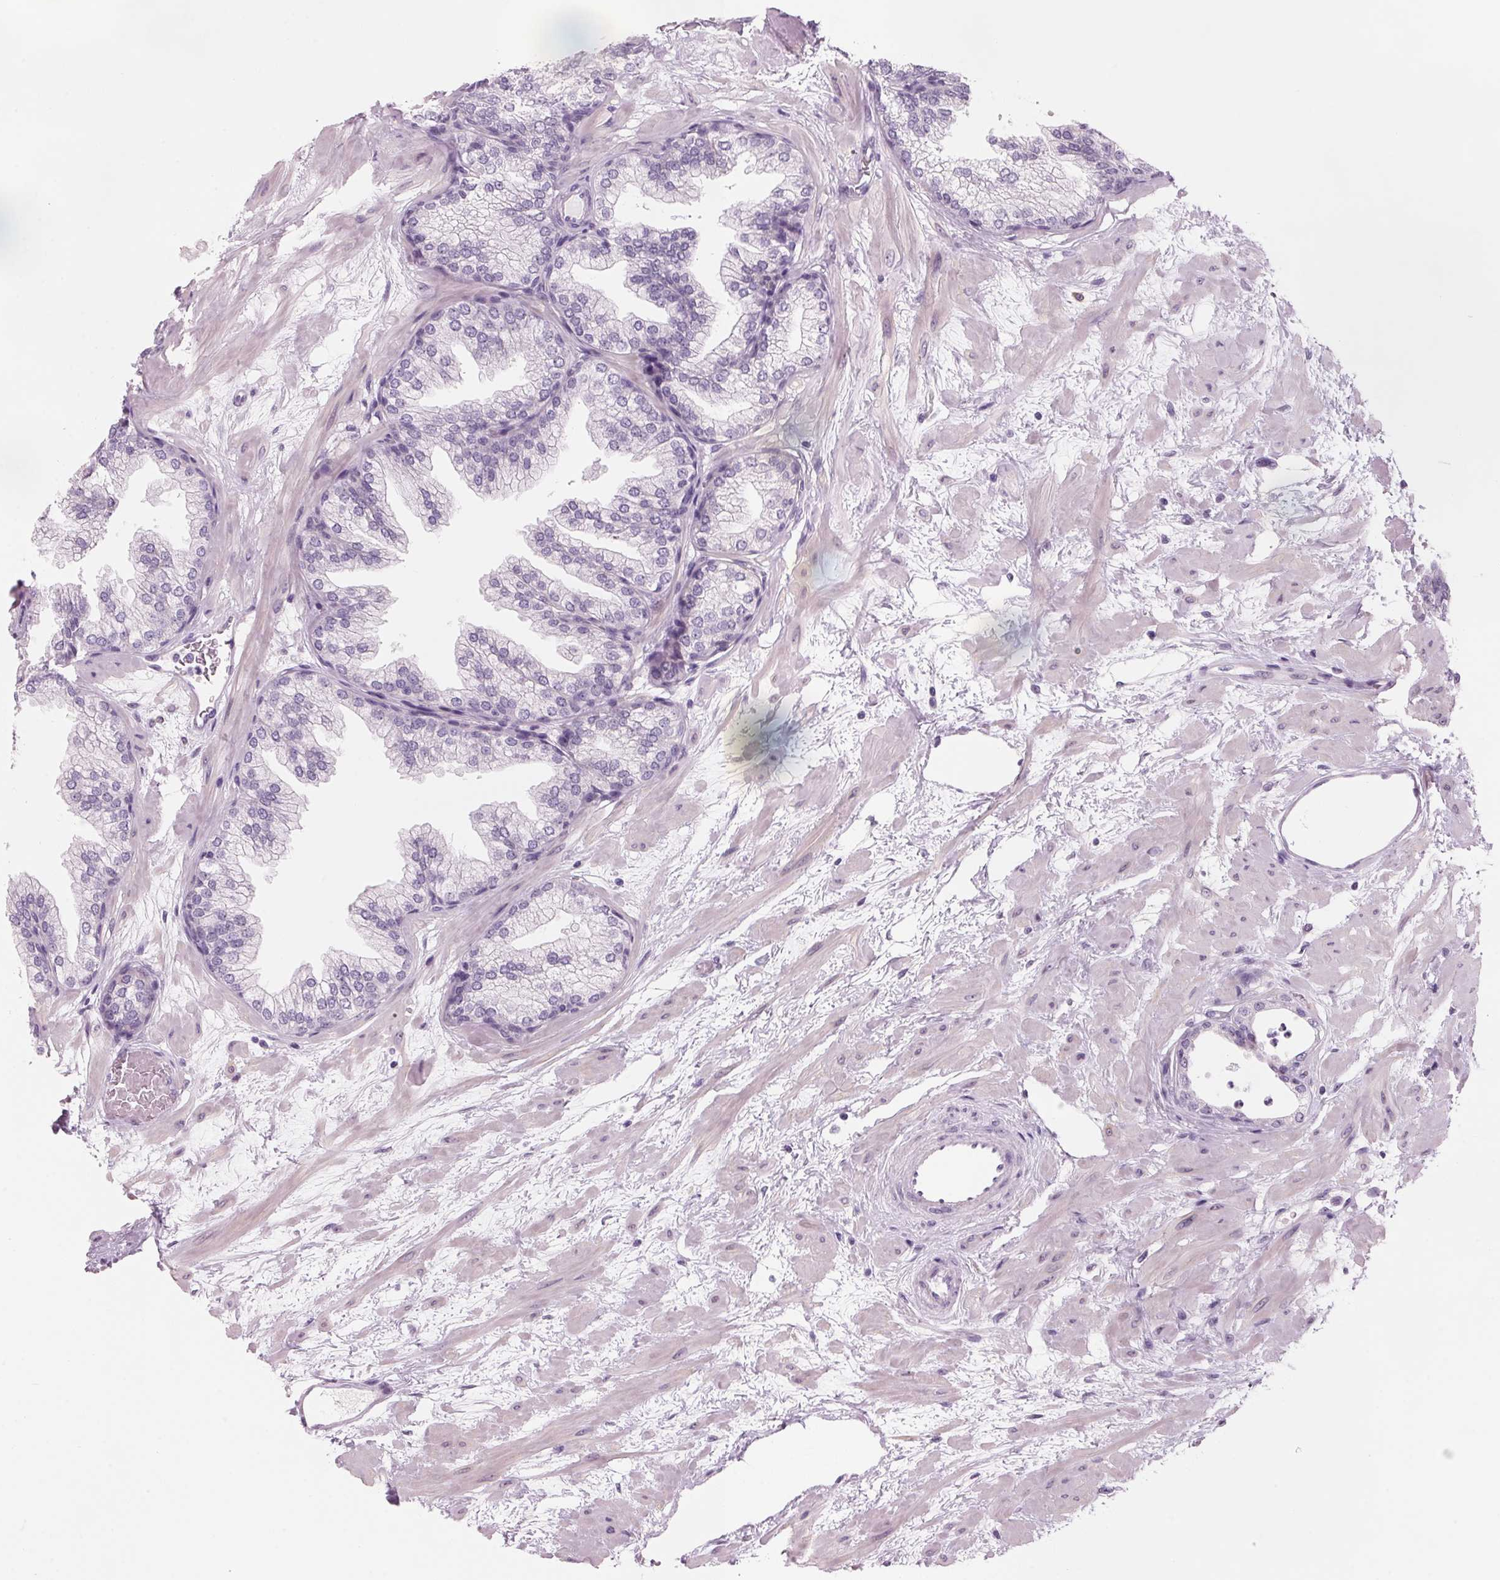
{"staining": {"intensity": "negative", "quantity": "none", "location": "none"}, "tissue": "prostate", "cell_type": "Glandular cells", "image_type": "normal", "snomed": [{"axis": "morphology", "description": "Normal tissue, NOS"}, {"axis": "topography", "description": "Prostate"}], "caption": "Human prostate stained for a protein using IHC exhibits no expression in glandular cells.", "gene": "DNTTIP2", "patient": {"sex": "male", "age": 37}}